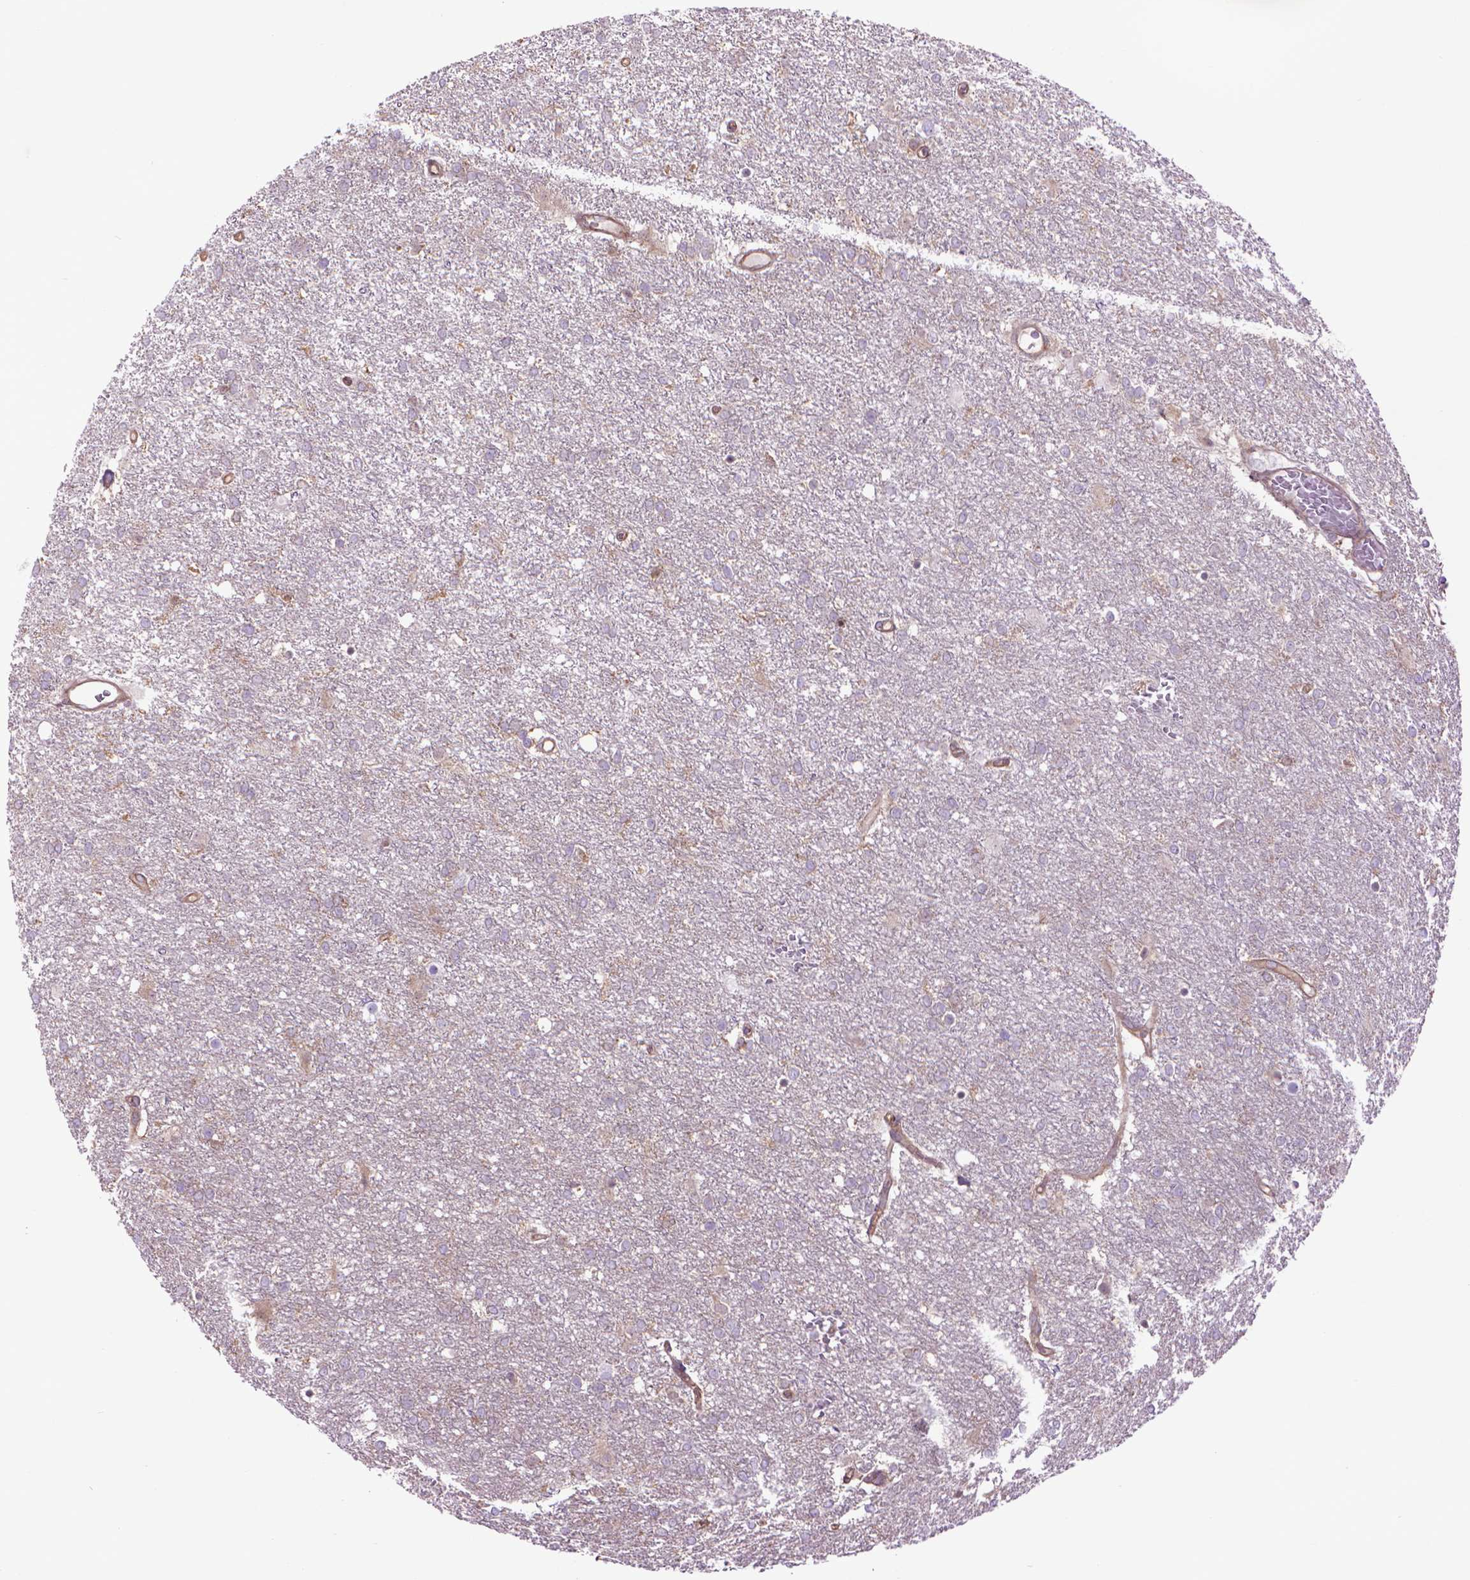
{"staining": {"intensity": "negative", "quantity": "none", "location": "none"}, "tissue": "glioma", "cell_type": "Tumor cells", "image_type": "cancer", "snomed": [{"axis": "morphology", "description": "Glioma, malignant, High grade"}, {"axis": "topography", "description": "Brain"}], "caption": "A photomicrograph of glioma stained for a protein demonstrates no brown staining in tumor cells.", "gene": "CORO1B", "patient": {"sex": "female", "age": 61}}